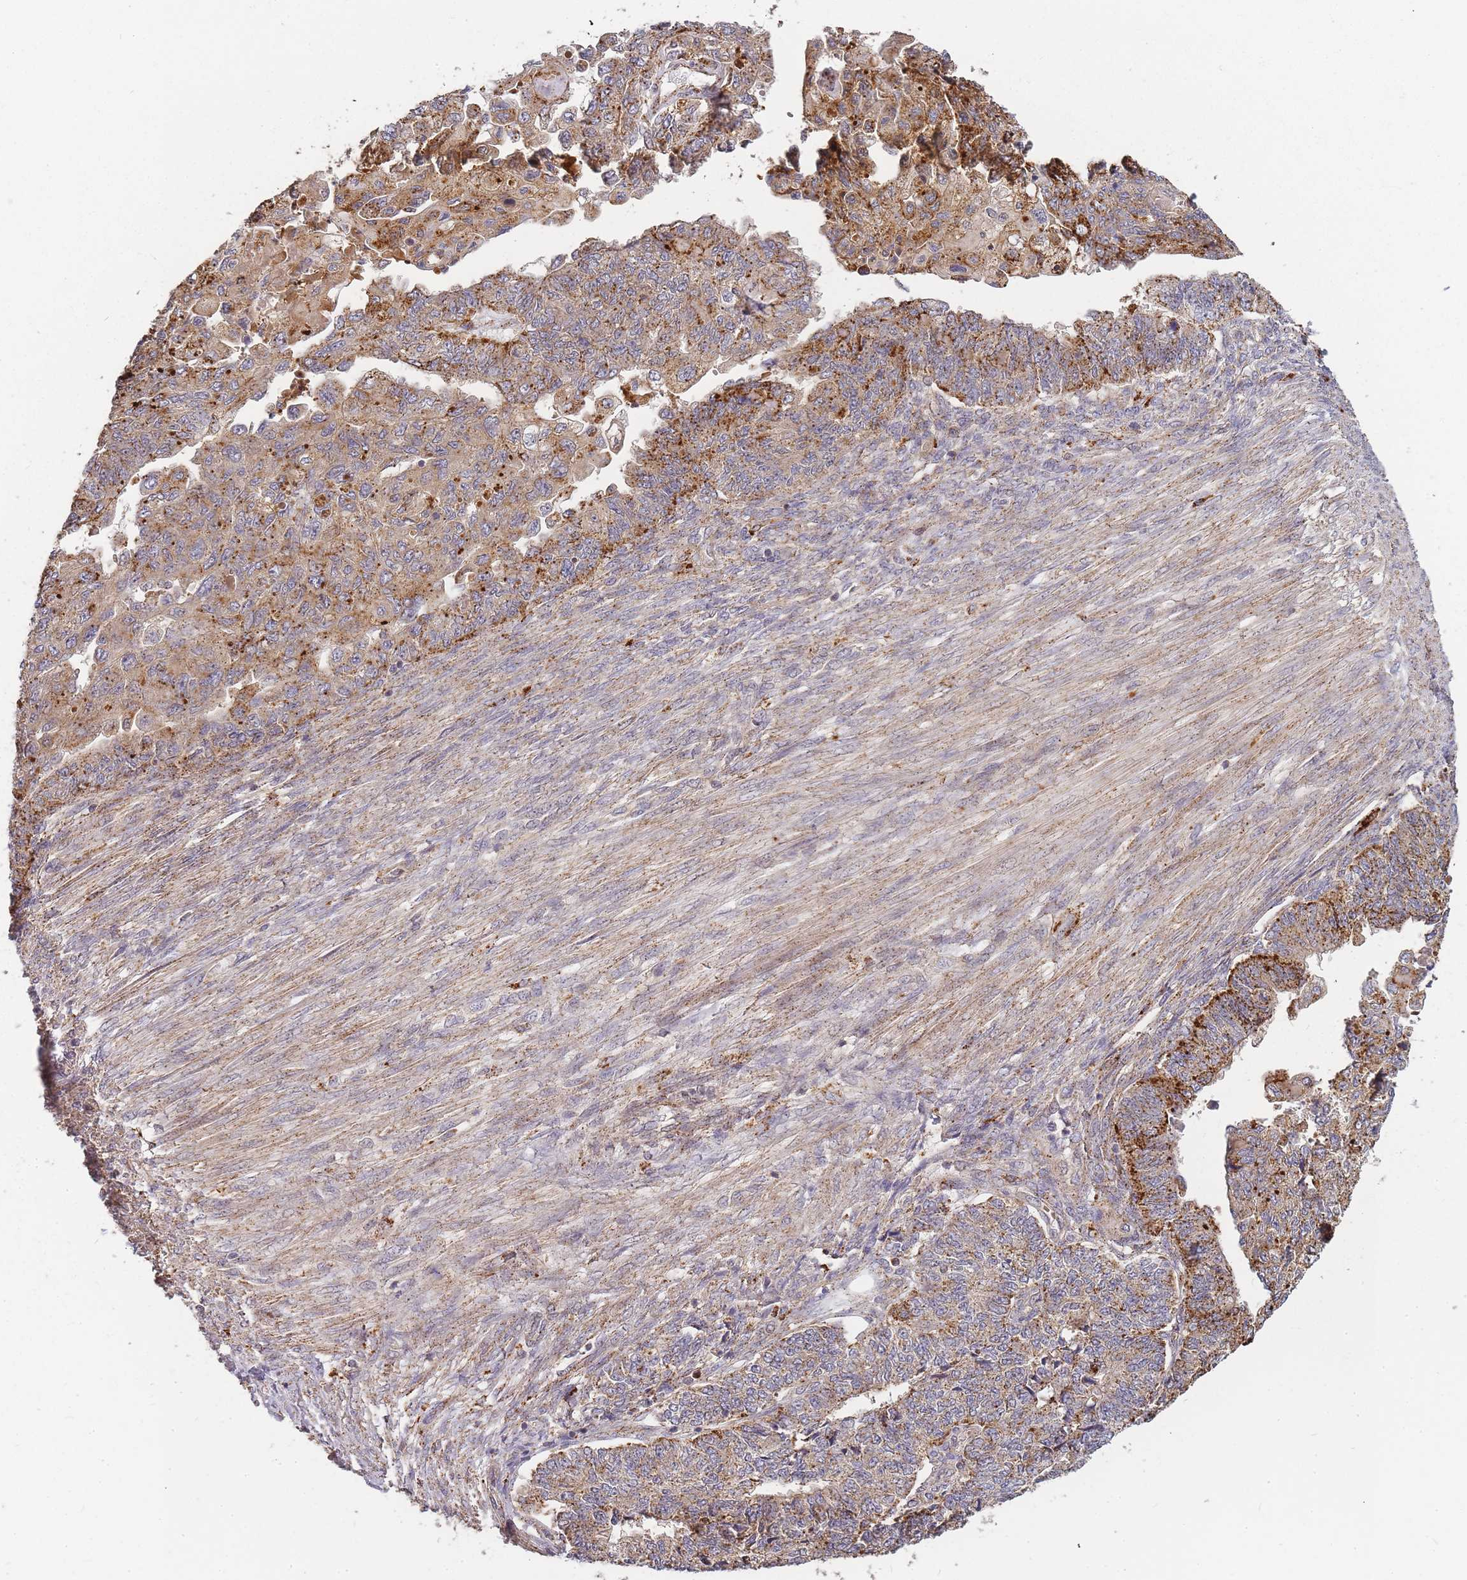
{"staining": {"intensity": "moderate", "quantity": "25%-75%", "location": "cytoplasmic/membranous"}, "tissue": "endometrial cancer", "cell_type": "Tumor cells", "image_type": "cancer", "snomed": [{"axis": "morphology", "description": "Adenocarcinoma, NOS"}, {"axis": "topography", "description": "Endometrium"}], "caption": "Immunohistochemistry (IHC) histopathology image of human adenocarcinoma (endometrial) stained for a protein (brown), which demonstrates medium levels of moderate cytoplasmic/membranous expression in approximately 25%-75% of tumor cells.", "gene": "ATG5", "patient": {"sex": "female", "age": 32}}